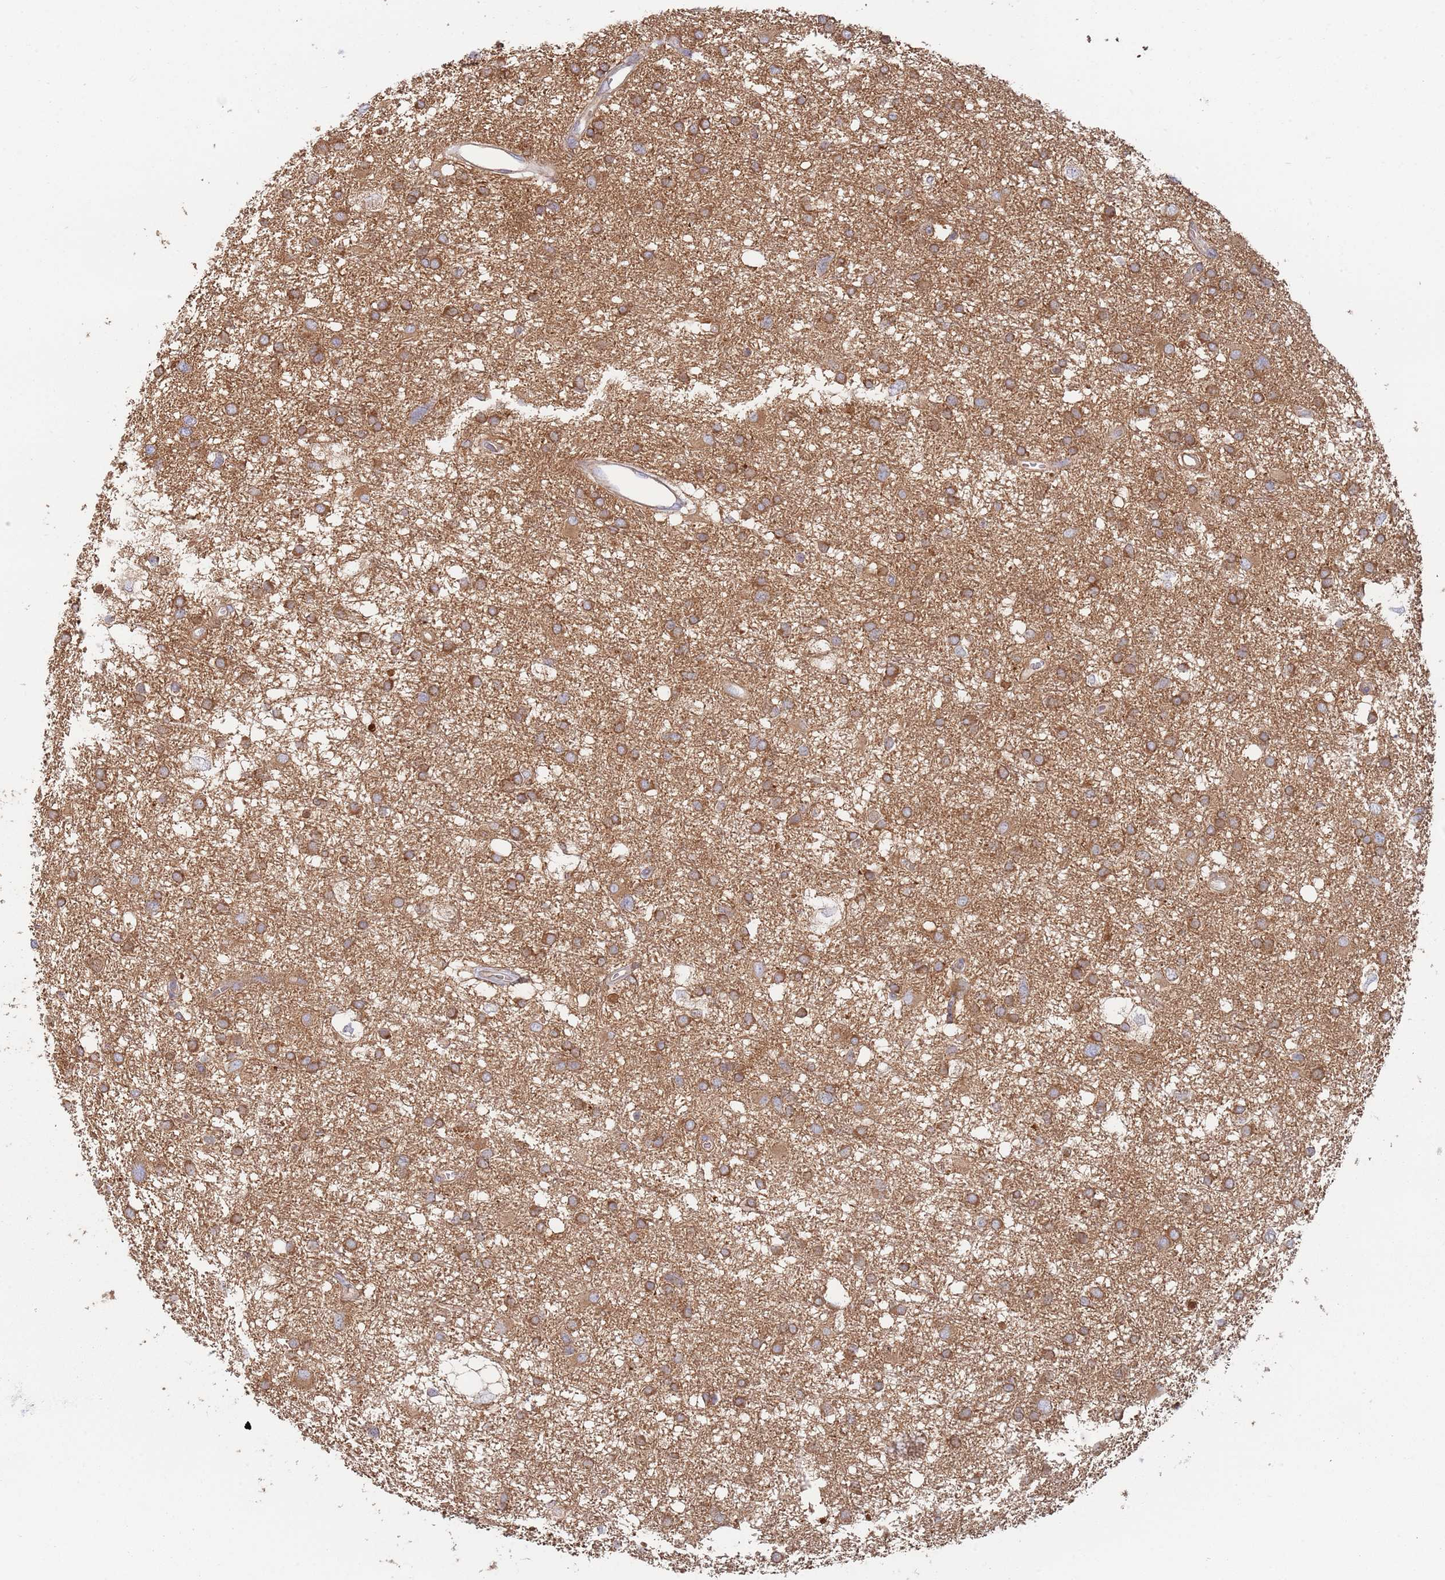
{"staining": {"intensity": "moderate", "quantity": ">75%", "location": "cytoplasmic/membranous"}, "tissue": "glioma", "cell_type": "Tumor cells", "image_type": "cancer", "snomed": [{"axis": "morphology", "description": "Glioma, malignant, High grade"}, {"axis": "topography", "description": "Brain"}], "caption": "The histopathology image reveals a brown stain indicating the presence of a protein in the cytoplasmic/membranous of tumor cells in glioma.", "gene": "GDI2", "patient": {"sex": "male", "age": 61}}